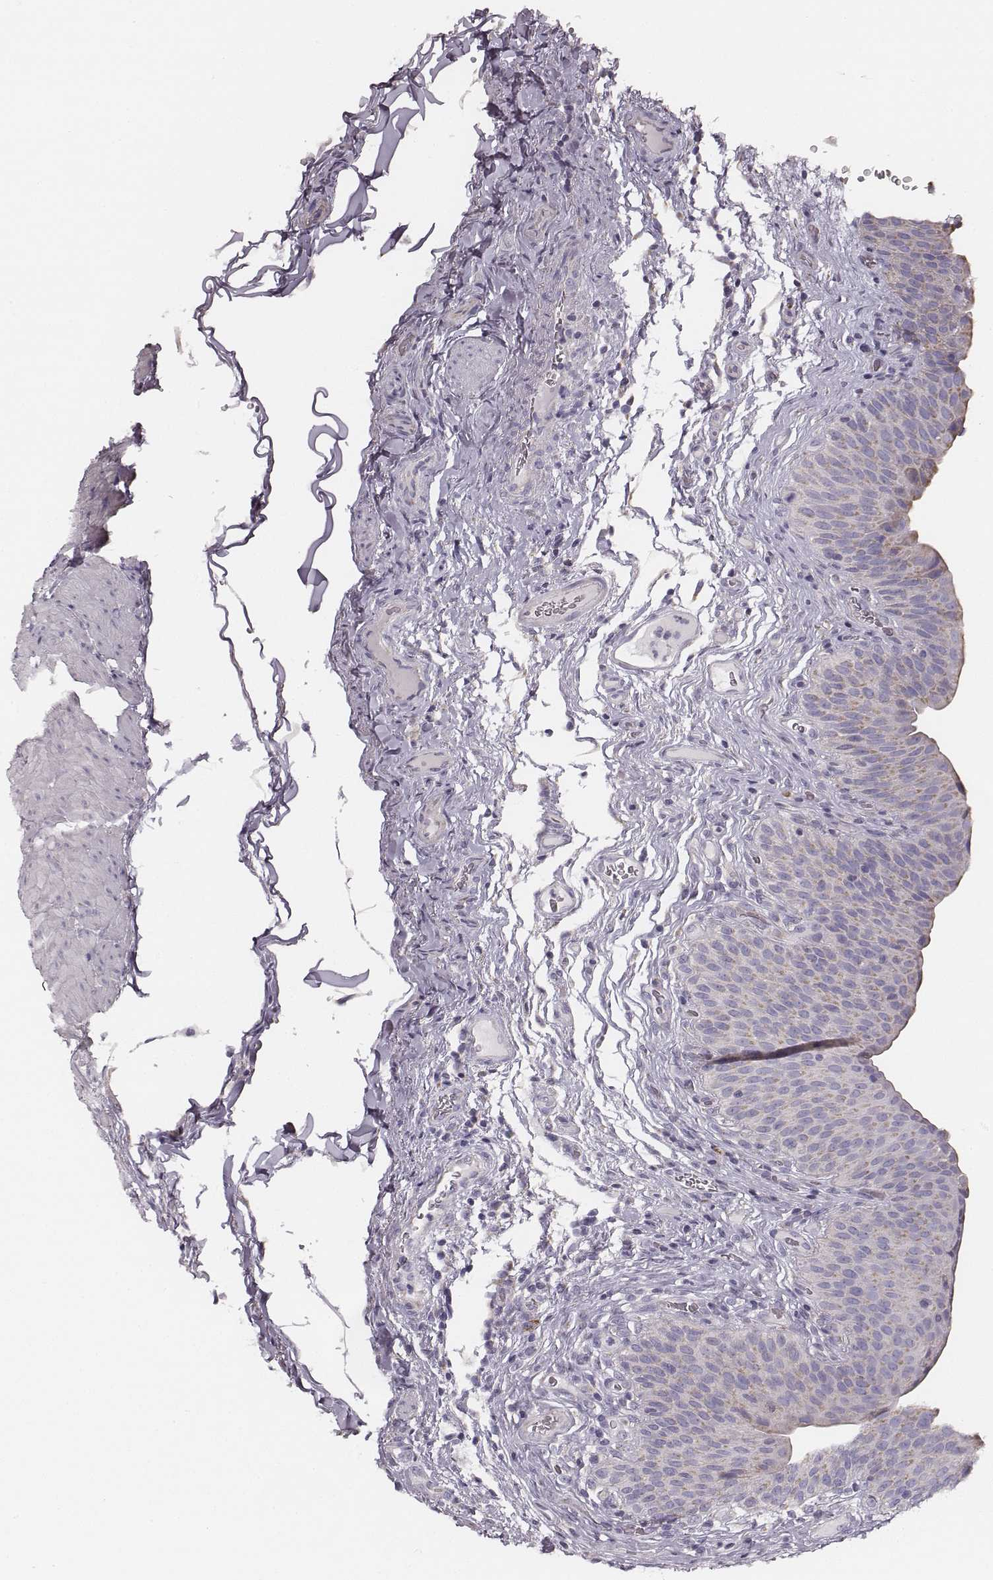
{"staining": {"intensity": "weak", "quantity": "<25%", "location": "cytoplasmic/membranous"}, "tissue": "urinary bladder", "cell_type": "Urothelial cells", "image_type": "normal", "snomed": [{"axis": "morphology", "description": "Normal tissue, NOS"}, {"axis": "topography", "description": "Urinary bladder"}], "caption": "Immunohistochemical staining of benign human urinary bladder shows no significant staining in urothelial cells.", "gene": "UBL4B", "patient": {"sex": "male", "age": 66}}